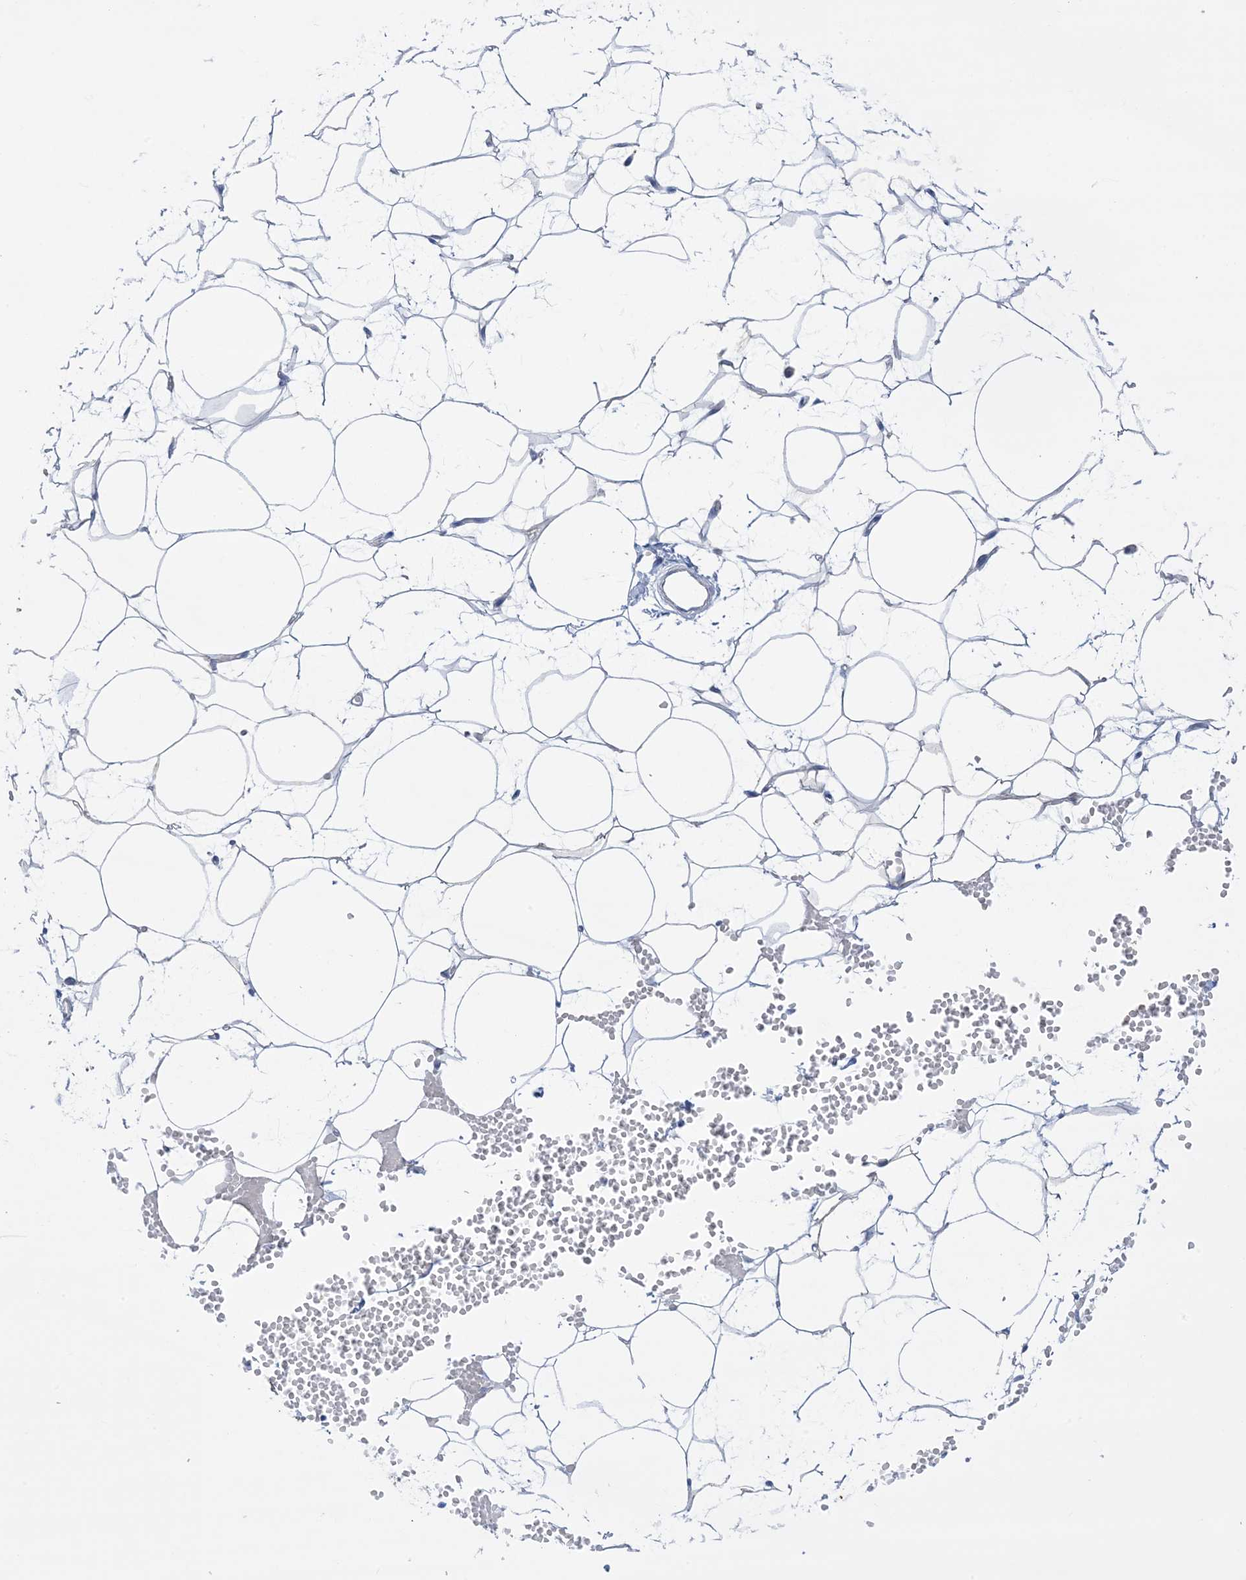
{"staining": {"intensity": "negative", "quantity": "none", "location": "none"}, "tissue": "adipose tissue", "cell_type": "Adipocytes", "image_type": "normal", "snomed": [{"axis": "morphology", "description": "Normal tissue, NOS"}, {"axis": "topography", "description": "Breast"}], "caption": "High magnification brightfield microscopy of benign adipose tissue stained with DAB (3,3'-diaminobenzidine) (brown) and counterstained with hematoxylin (blue): adipocytes show no significant expression. The staining was performed using DAB to visualize the protein expression in brown, while the nuclei were stained in blue with hematoxylin (Magnification: 20x).", "gene": "ATP11C", "patient": {"sex": "female", "age": 23}}